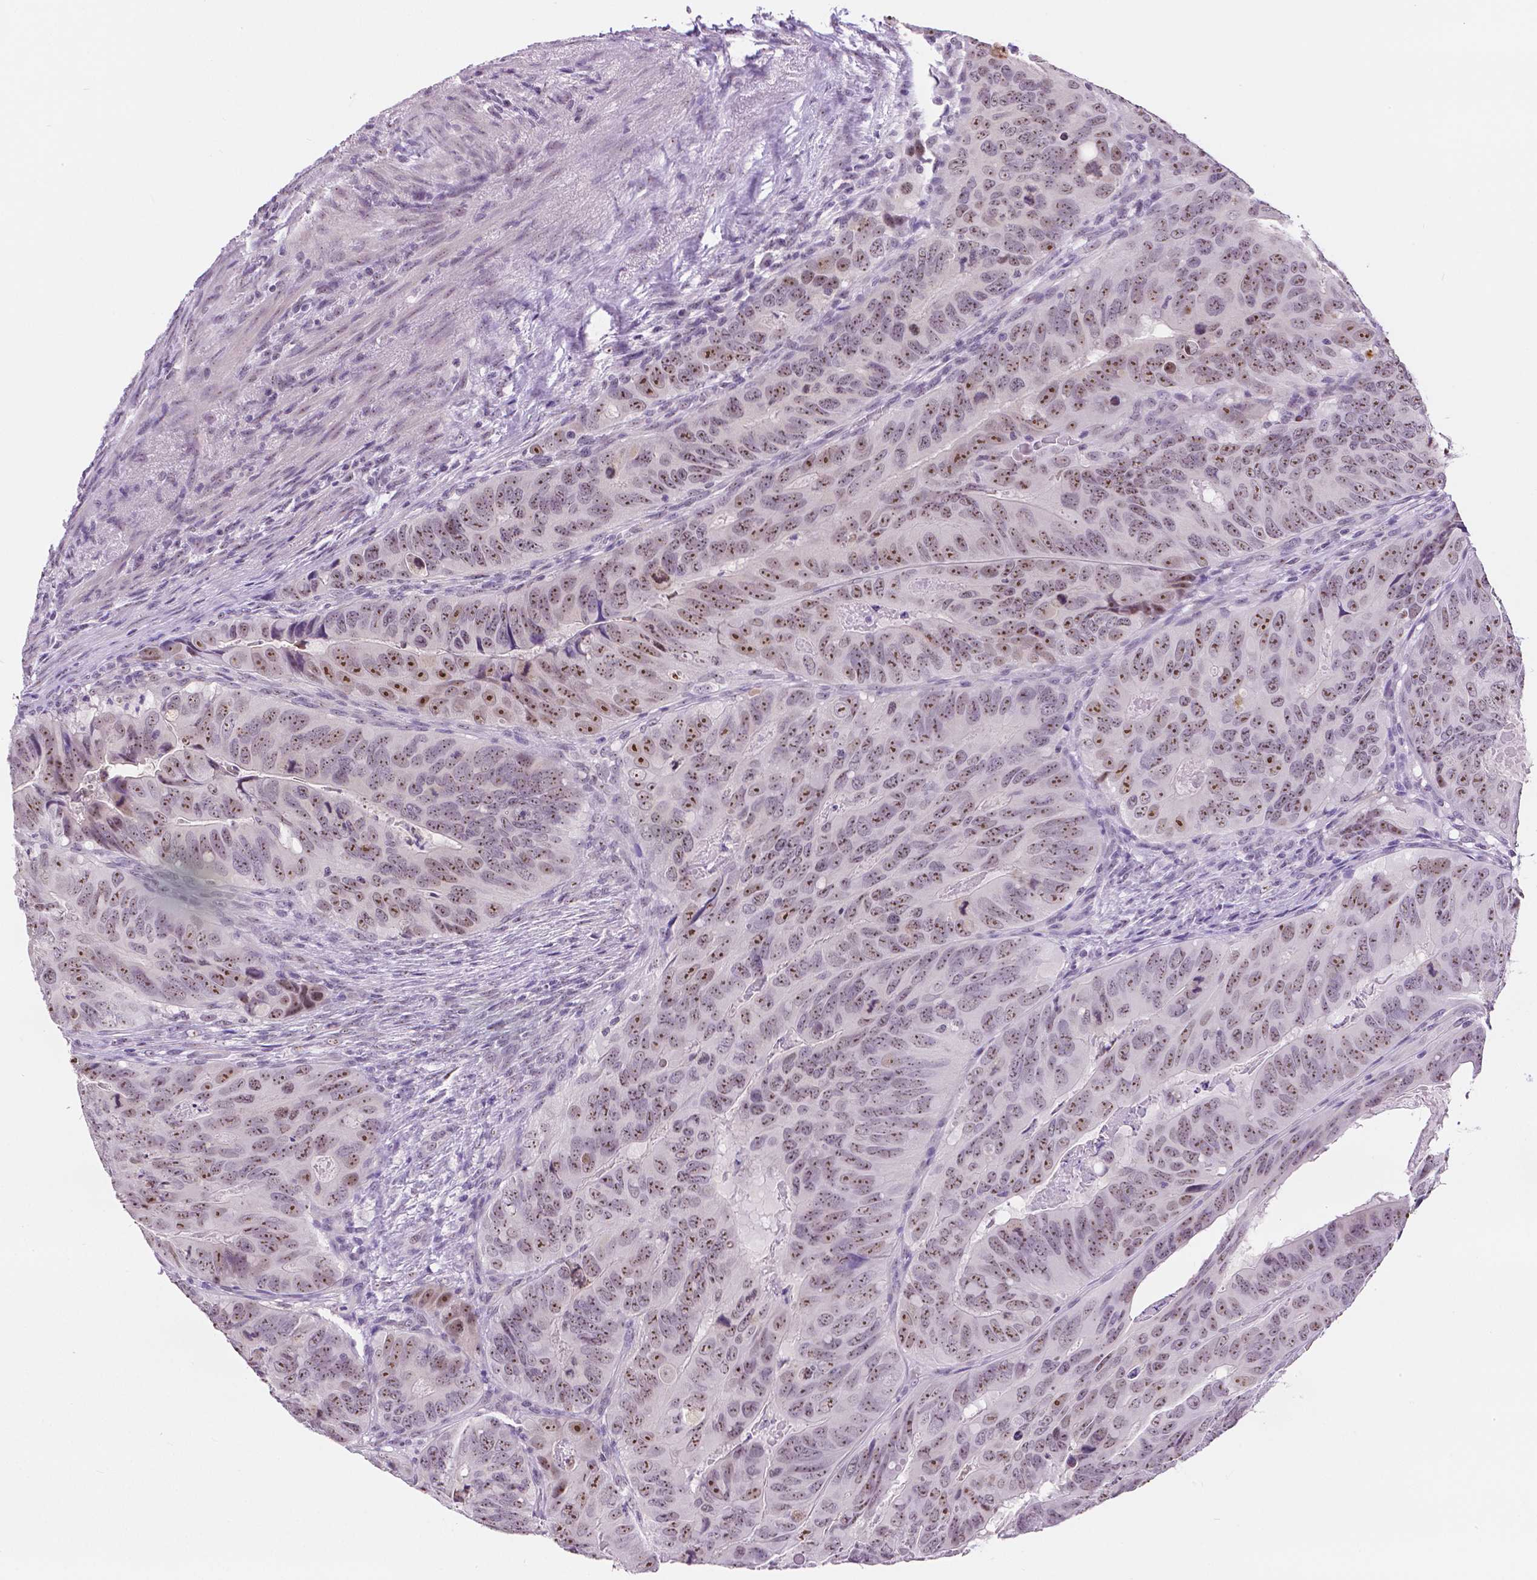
{"staining": {"intensity": "moderate", "quantity": ">75%", "location": "nuclear"}, "tissue": "colorectal cancer", "cell_type": "Tumor cells", "image_type": "cancer", "snomed": [{"axis": "morphology", "description": "Adenocarcinoma, NOS"}, {"axis": "topography", "description": "Colon"}], "caption": "DAB immunohistochemical staining of human colorectal cancer demonstrates moderate nuclear protein expression in about >75% of tumor cells.", "gene": "NHP2", "patient": {"sex": "male", "age": 79}}